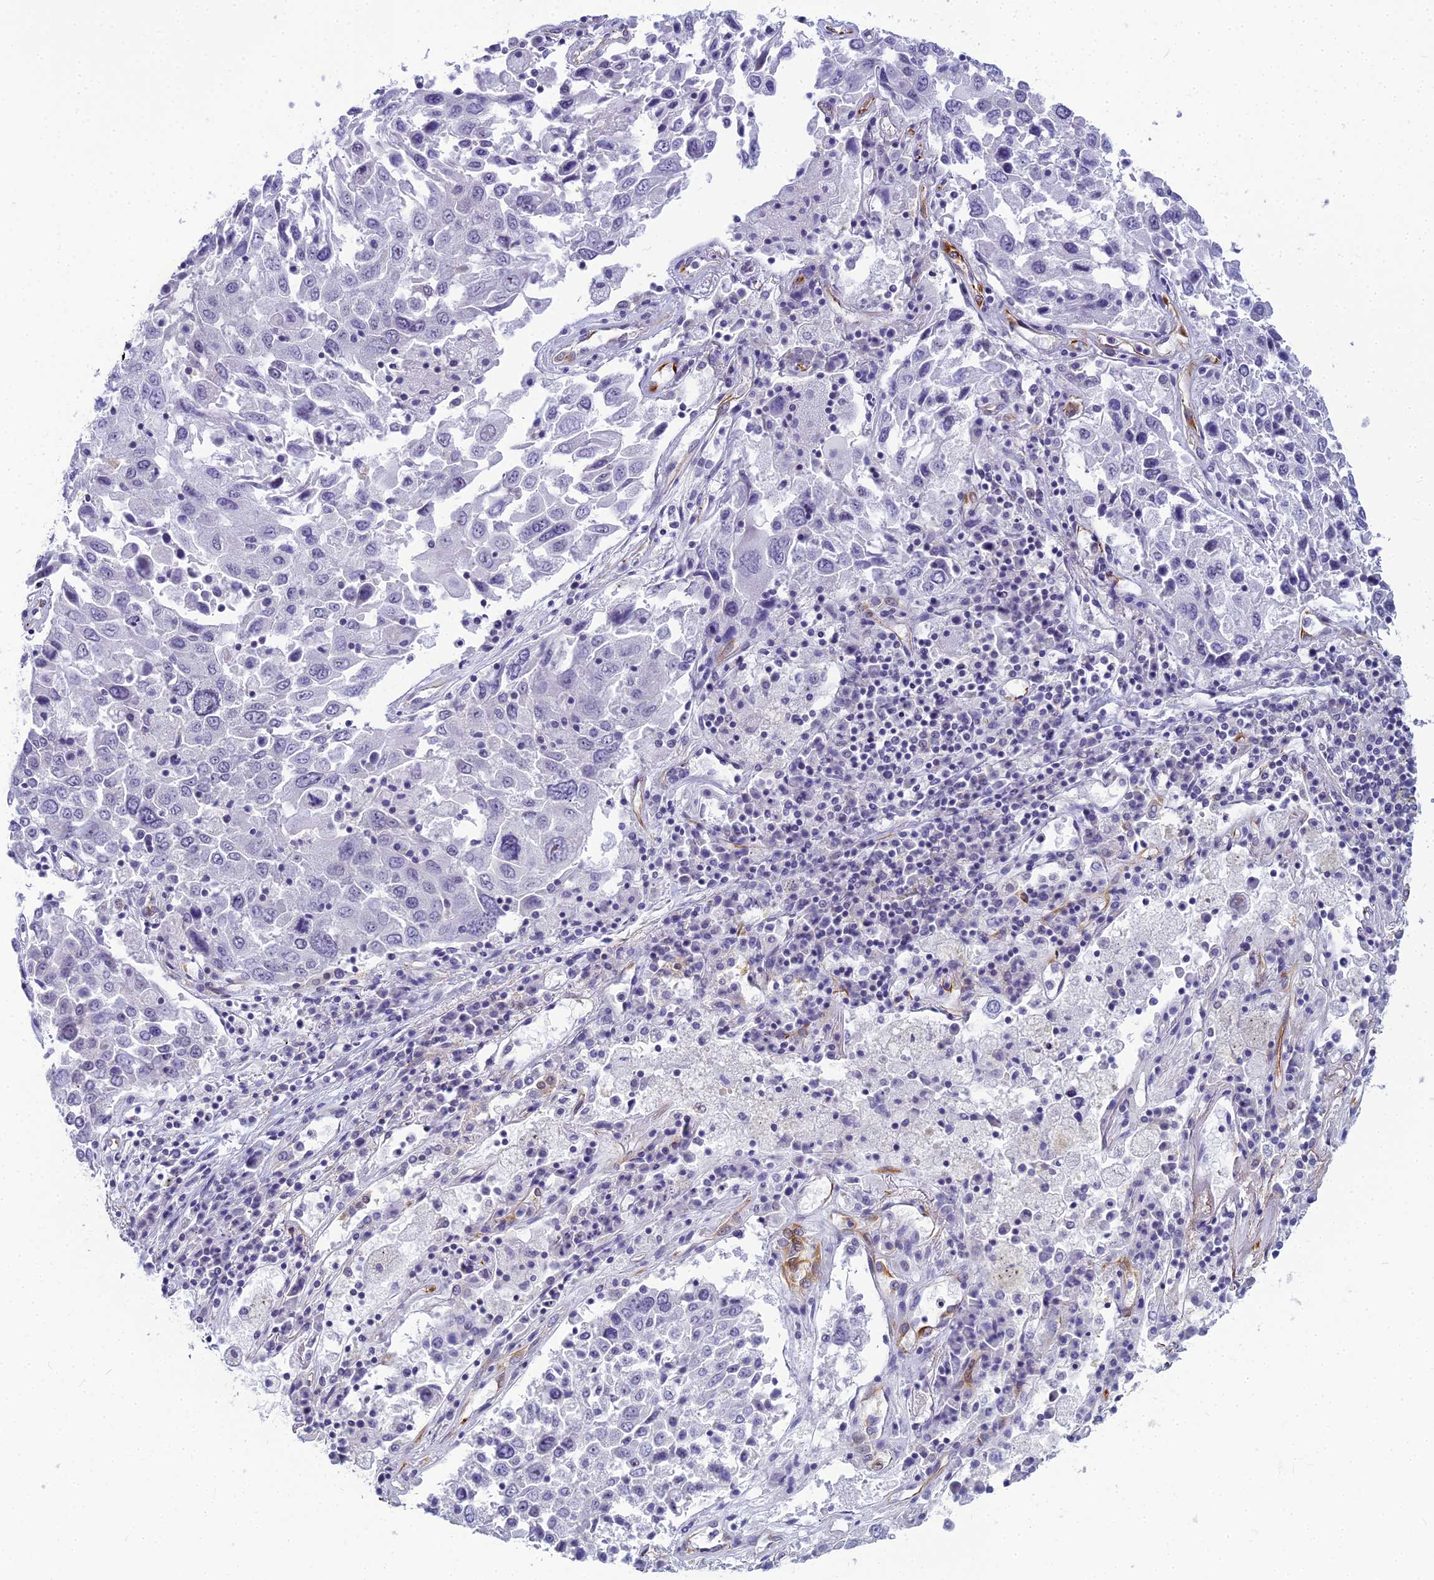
{"staining": {"intensity": "negative", "quantity": "none", "location": "none"}, "tissue": "lung cancer", "cell_type": "Tumor cells", "image_type": "cancer", "snomed": [{"axis": "morphology", "description": "Squamous cell carcinoma, NOS"}, {"axis": "topography", "description": "Lung"}], "caption": "The immunohistochemistry (IHC) photomicrograph has no significant positivity in tumor cells of lung cancer (squamous cell carcinoma) tissue.", "gene": "RGL3", "patient": {"sex": "male", "age": 65}}